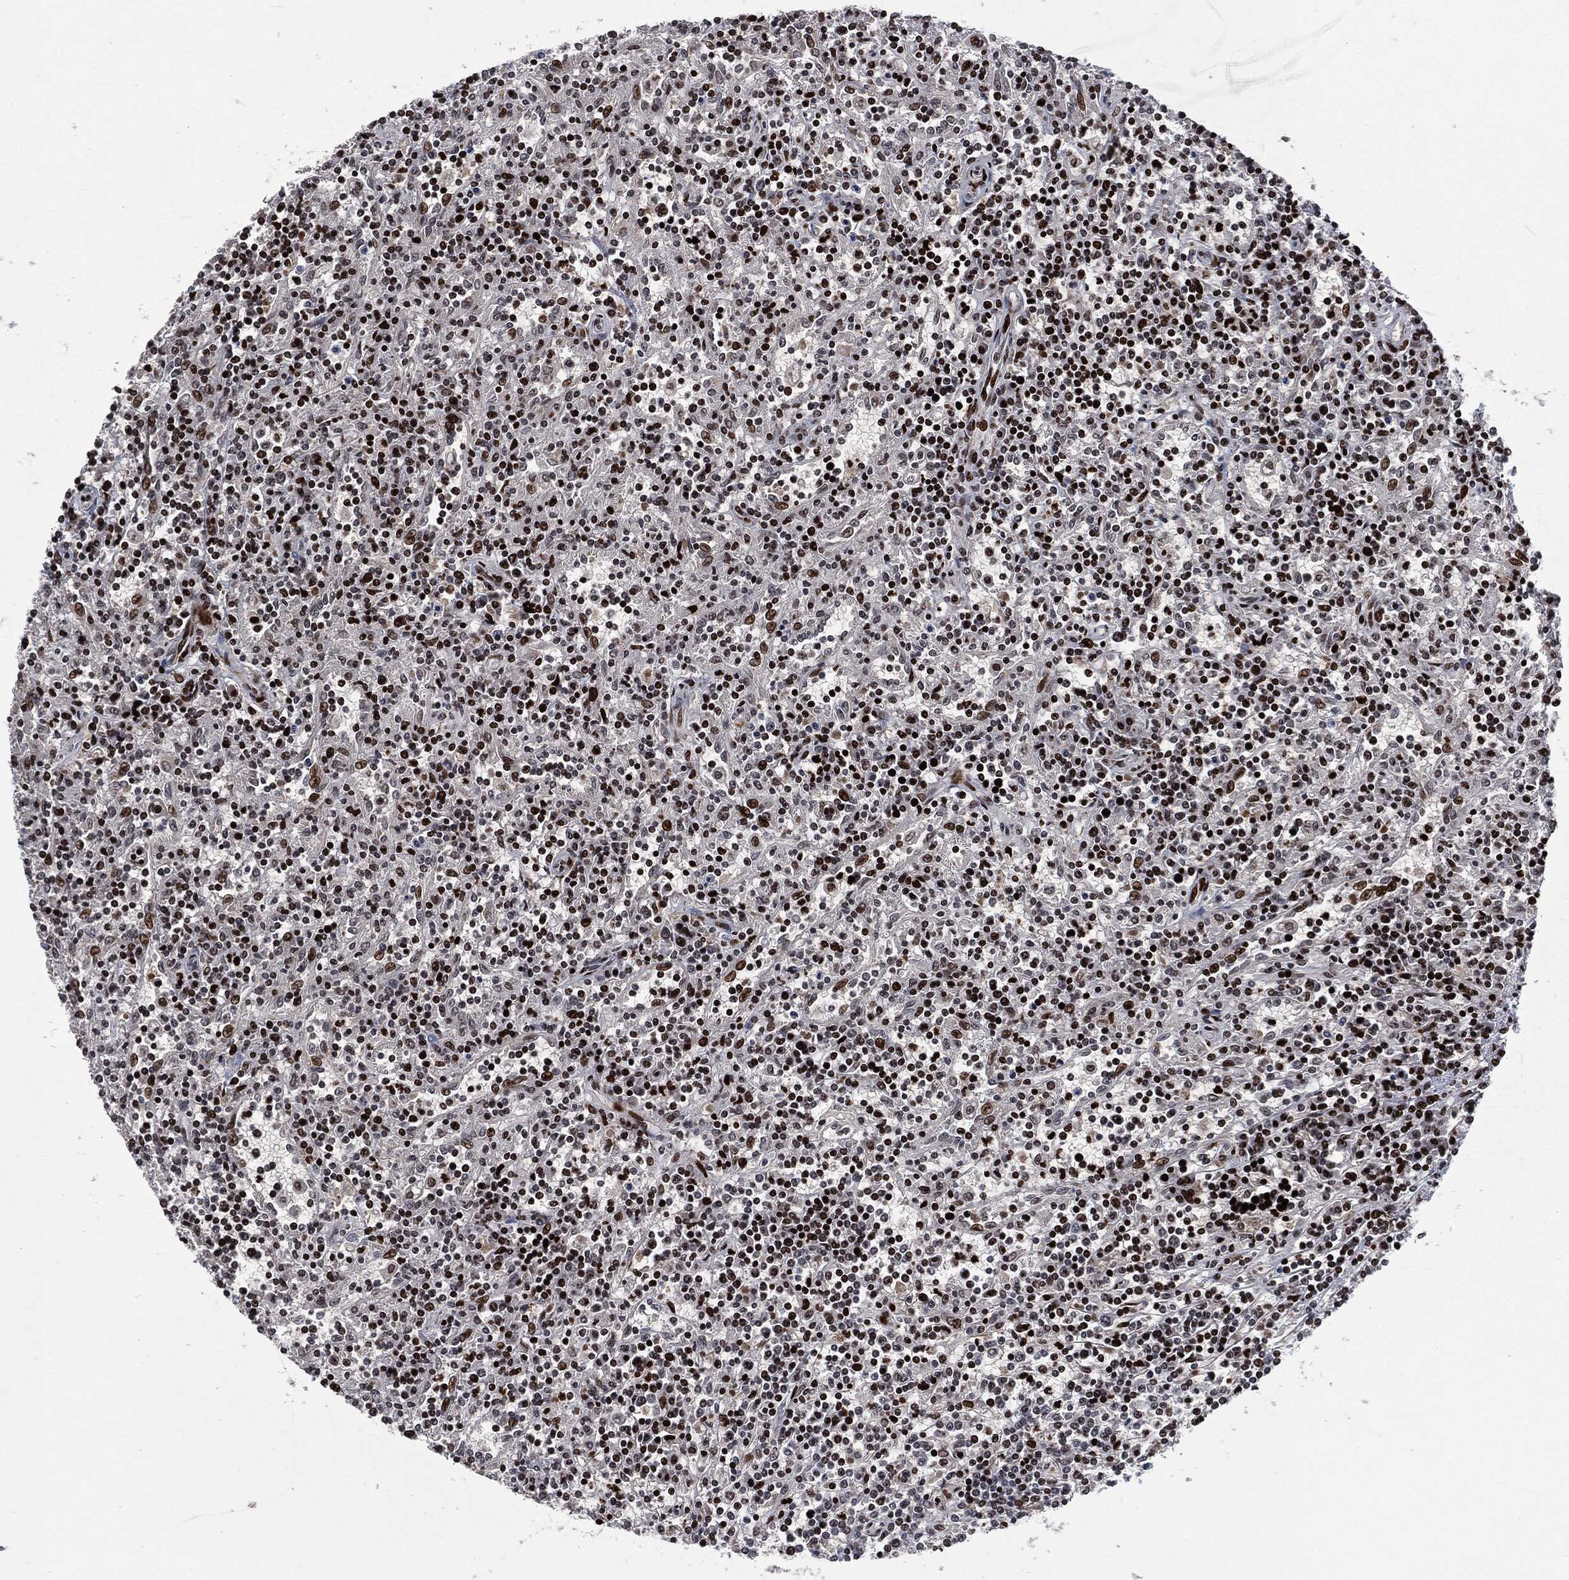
{"staining": {"intensity": "strong", "quantity": ">75%", "location": "nuclear"}, "tissue": "lymphoma", "cell_type": "Tumor cells", "image_type": "cancer", "snomed": [{"axis": "morphology", "description": "Malignant lymphoma, non-Hodgkin's type, Low grade"}, {"axis": "topography", "description": "Spleen"}], "caption": "Approximately >75% of tumor cells in malignant lymphoma, non-Hodgkin's type (low-grade) exhibit strong nuclear protein expression as visualized by brown immunohistochemical staining.", "gene": "EGFR", "patient": {"sex": "male", "age": 62}}